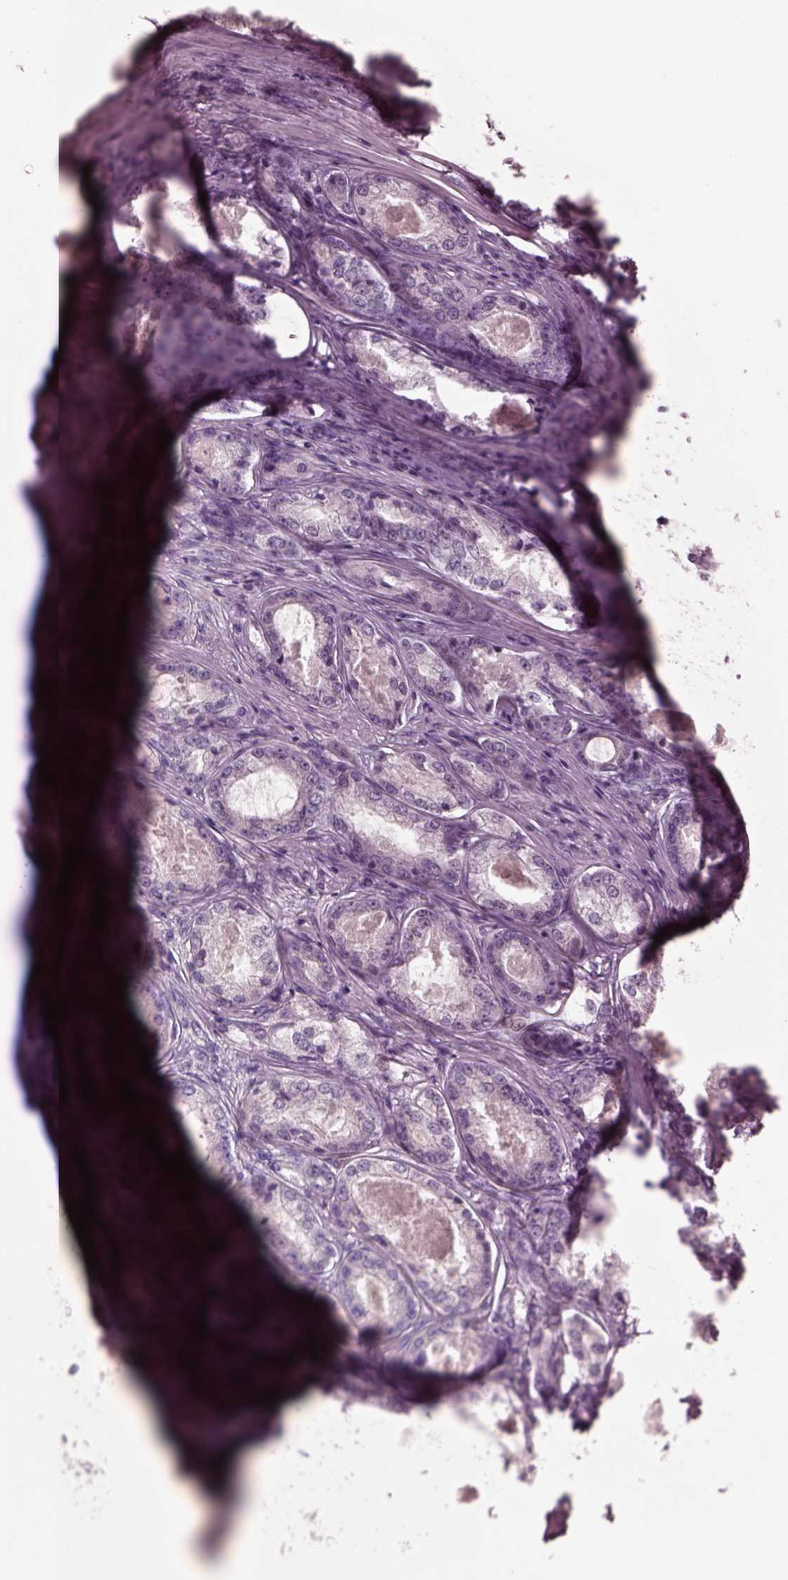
{"staining": {"intensity": "negative", "quantity": "none", "location": "none"}, "tissue": "prostate cancer", "cell_type": "Tumor cells", "image_type": "cancer", "snomed": [{"axis": "morphology", "description": "Adenocarcinoma, Low grade"}, {"axis": "topography", "description": "Prostate"}], "caption": "This is an immunohistochemistry (IHC) micrograph of prostate low-grade adenocarcinoma. There is no staining in tumor cells.", "gene": "CGA", "patient": {"sex": "male", "age": 68}}